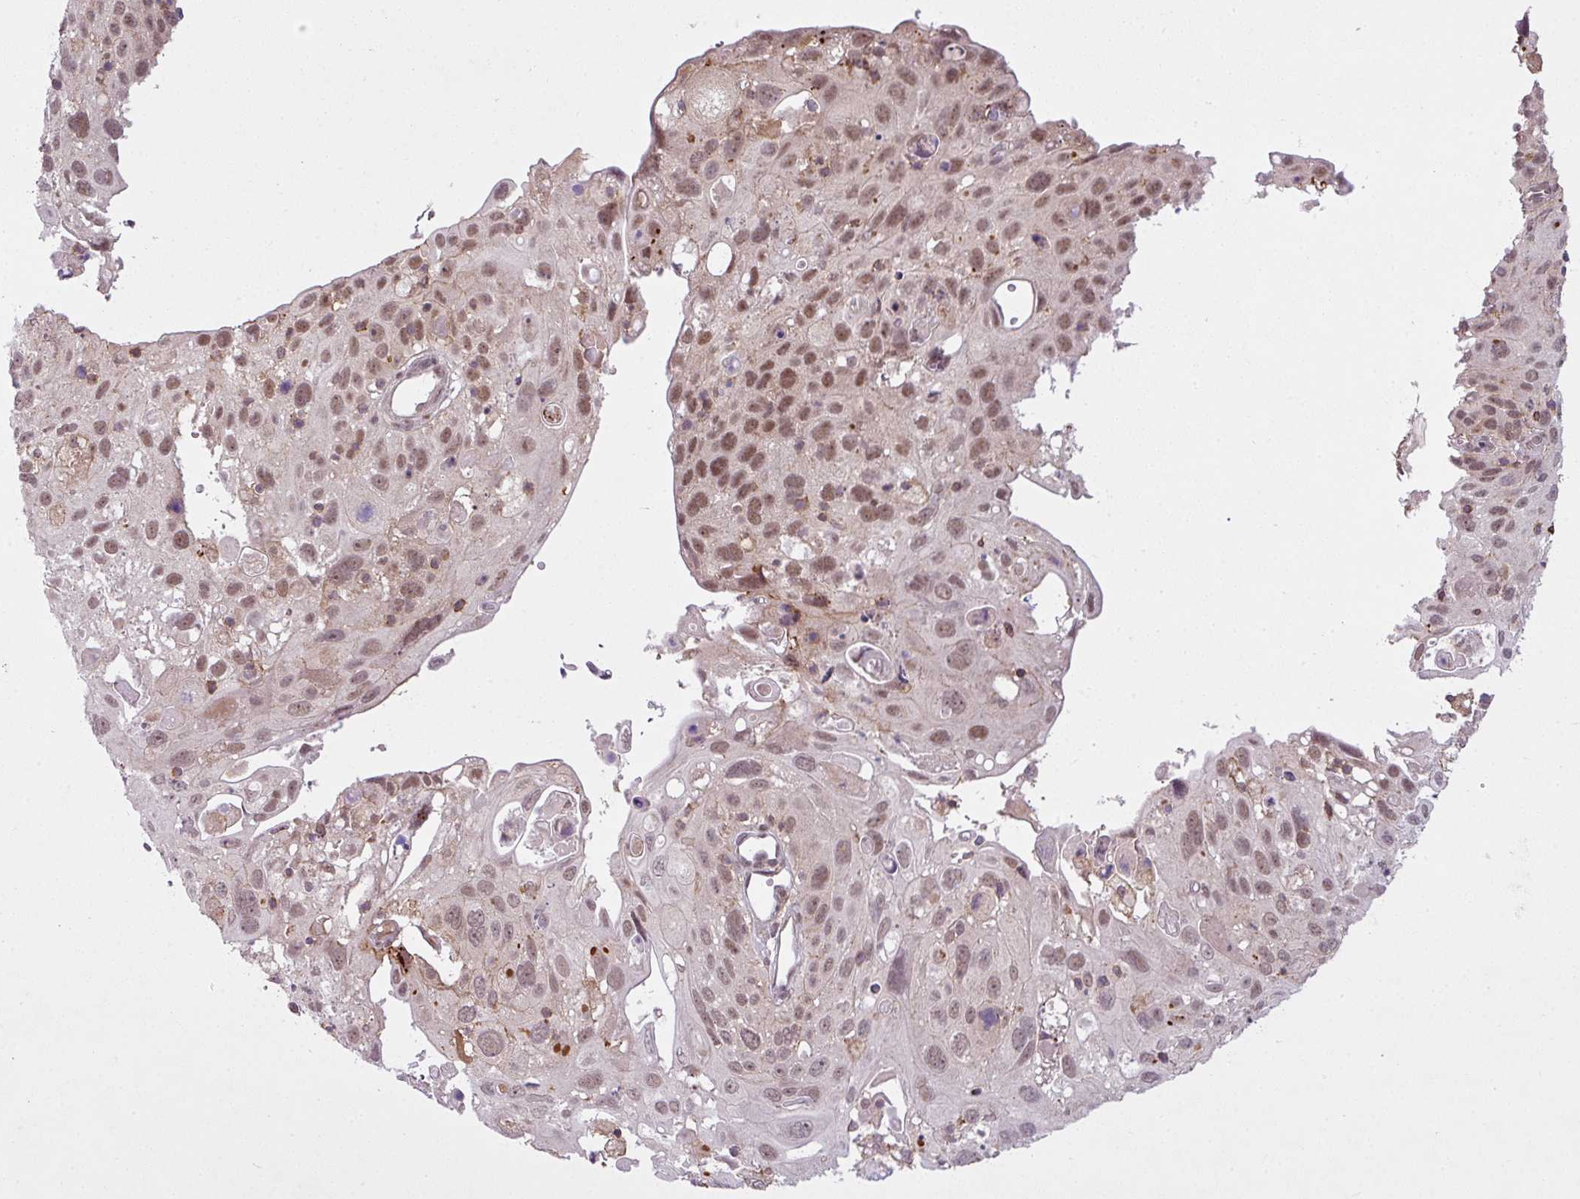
{"staining": {"intensity": "weak", "quantity": "25%-75%", "location": "nuclear"}, "tissue": "cervical cancer", "cell_type": "Tumor cells", "image_type": "cancer", "snomed": [{"axis": "morphology", "description": "Squamous cell carcinoma, NOS"}, {"axis": "topography", "description": "Cervix"}], "caption": "Human cervical squamous cell carcinoma stained for a protein (brown) reveals weak nuclear positive positivity in approximately 25%-75% of tumor cells.", "gene": "ZC2HC1C", "patient": {"sex": "female", "age": 70}}